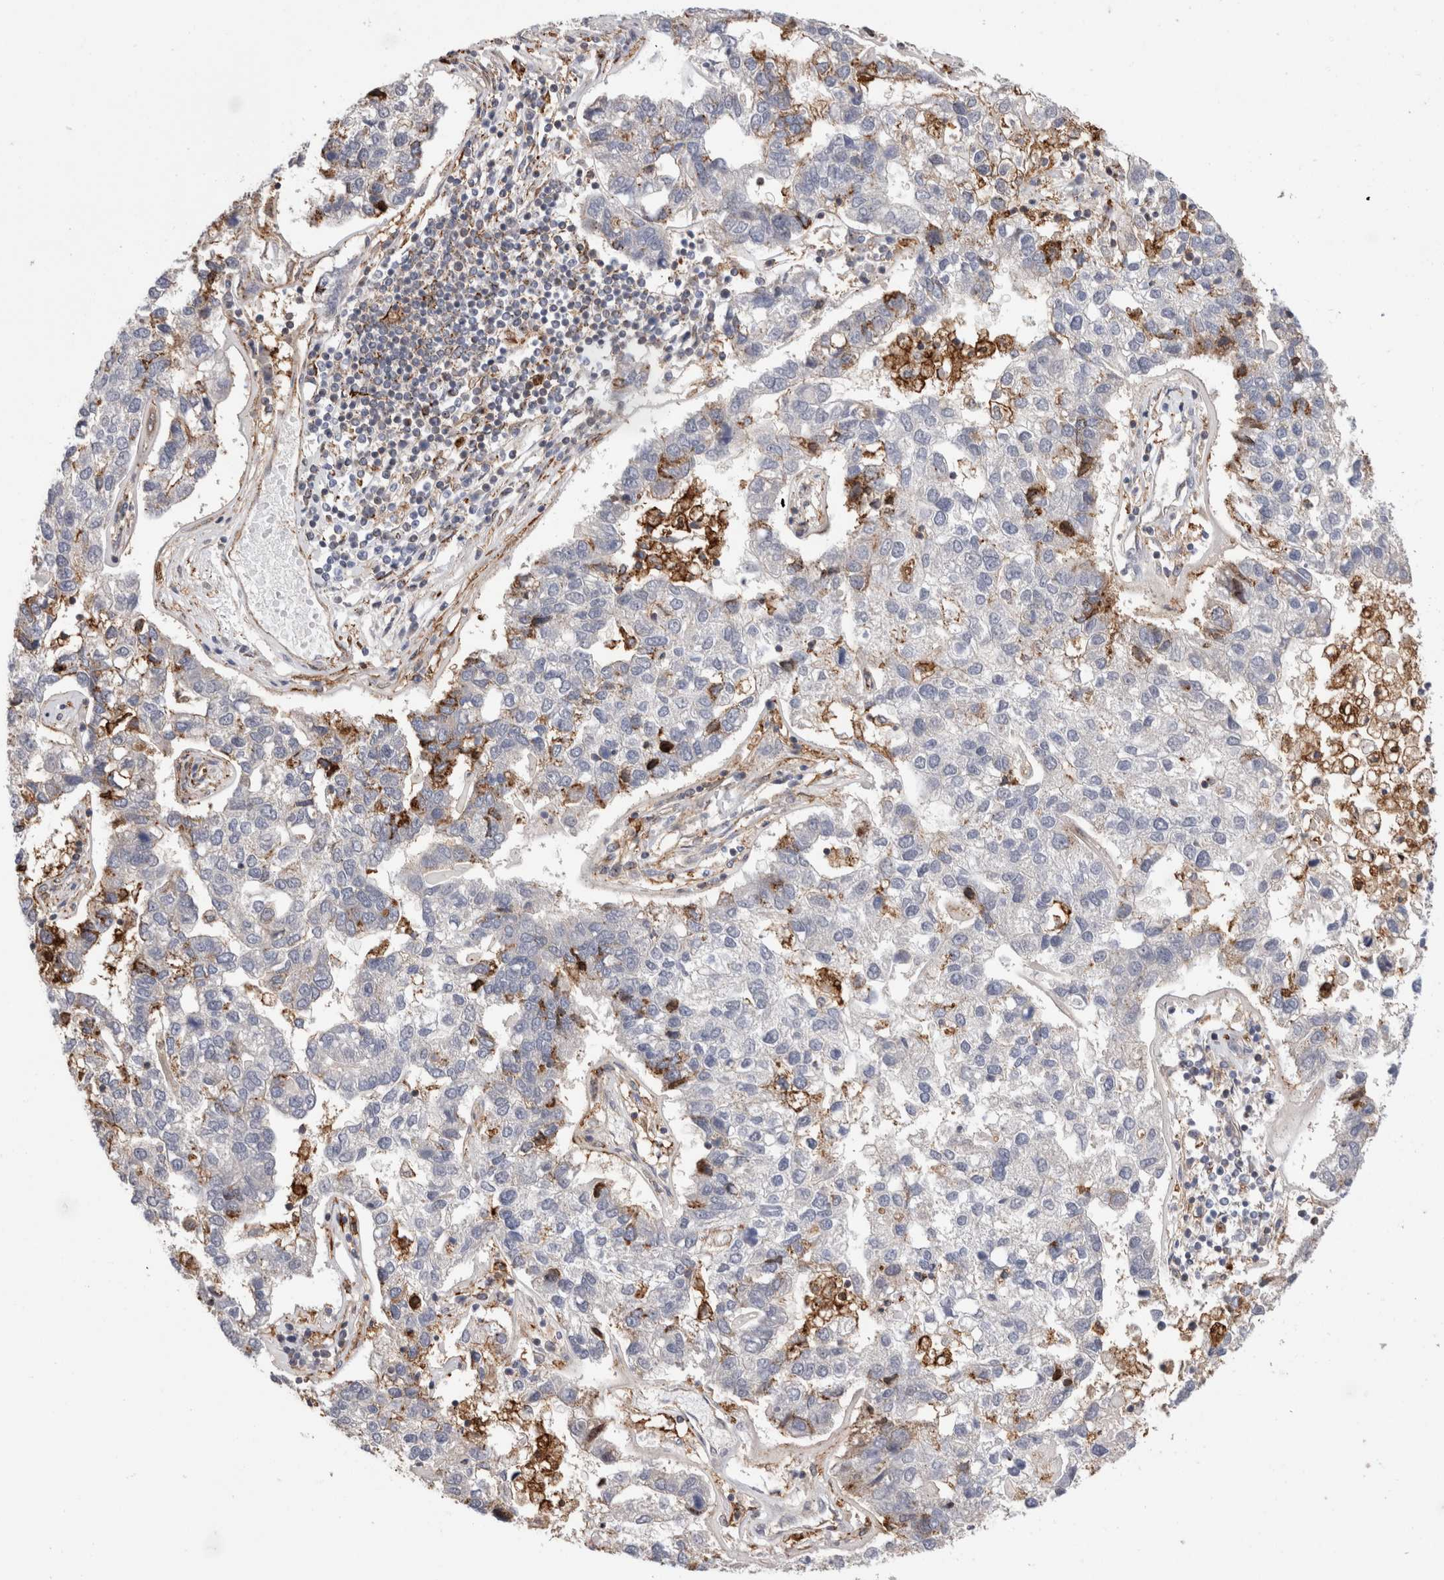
{"staining": {"intensity": "weak", "quantity": "<25%", "location": "cytoplasmic/membranous"}, "tissue": "pancreatic cancer", "cell_type": "Tumor cells", "image_type": "cancer", "snomed": [{"axis": "morphology", "description": "Adenocarcinoma, NOS"}, {"axis": "topography", "description": "Pancreas"}], "caption": "Protein analysis of pancreatic cancer shows no significant staining in tumor cells.", "gene": "CCDC88B", "patient": {"sex": "female", "age": 61}}